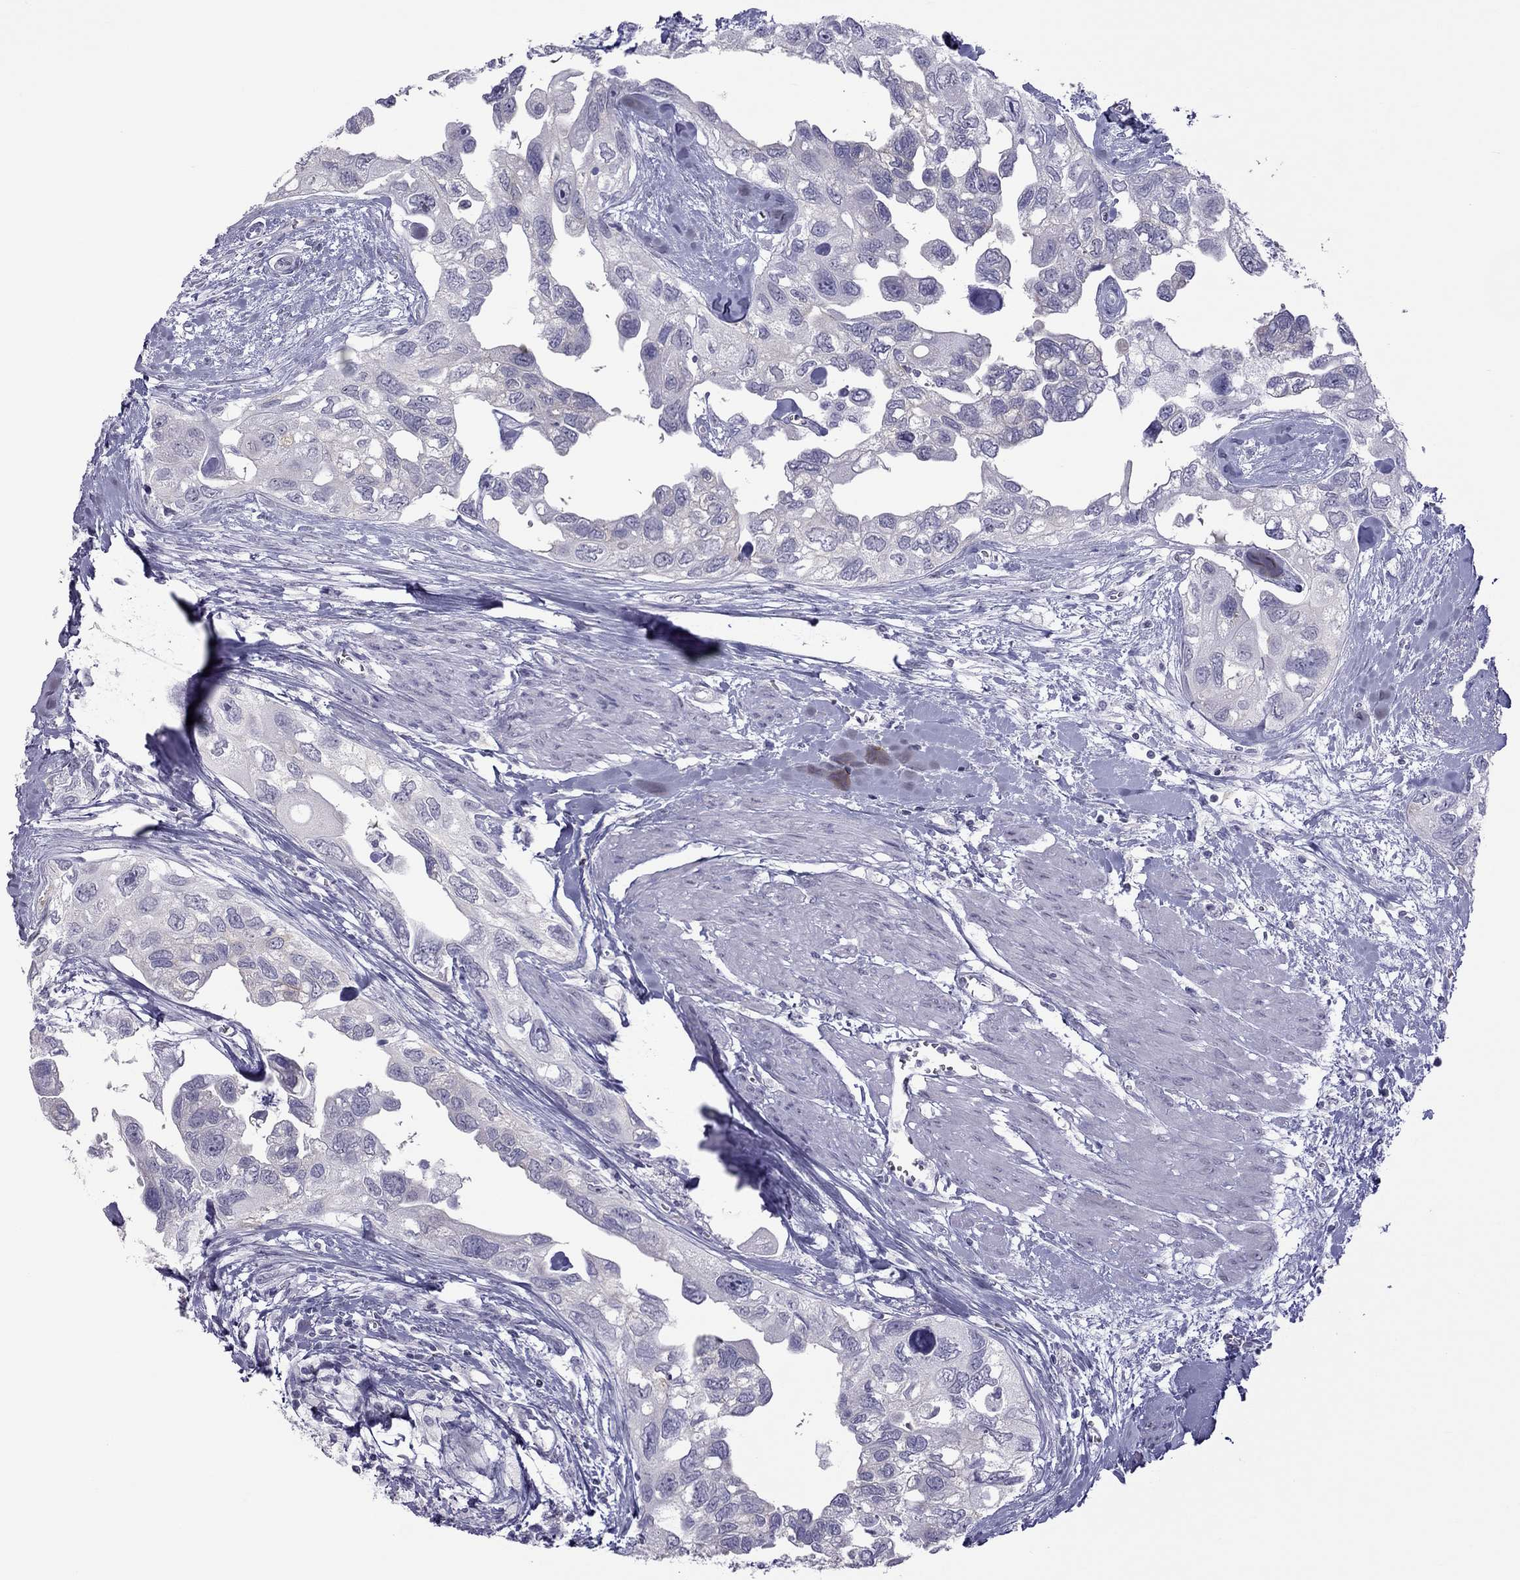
{"staining": {"intensity": "negative", "quantity": "none", "location": "none"}, "tissue": "urothelial cancer", "cell_type": "Tumor cells", "image_type": "cancer", "snomed": [{"axis": "morphology", "description": "Urothelial carcinoma, High grade"}, {"axis": "topography", "description": "Urinary bladder"}], "caption": "The immunohistochemistry (IHC) photomicrograph has no significant staining in tumor cells of urothelial carcinoma (high-grade) tissue.", "gene": "TEX14", "patient": {"sex": "male", "age": 59}}